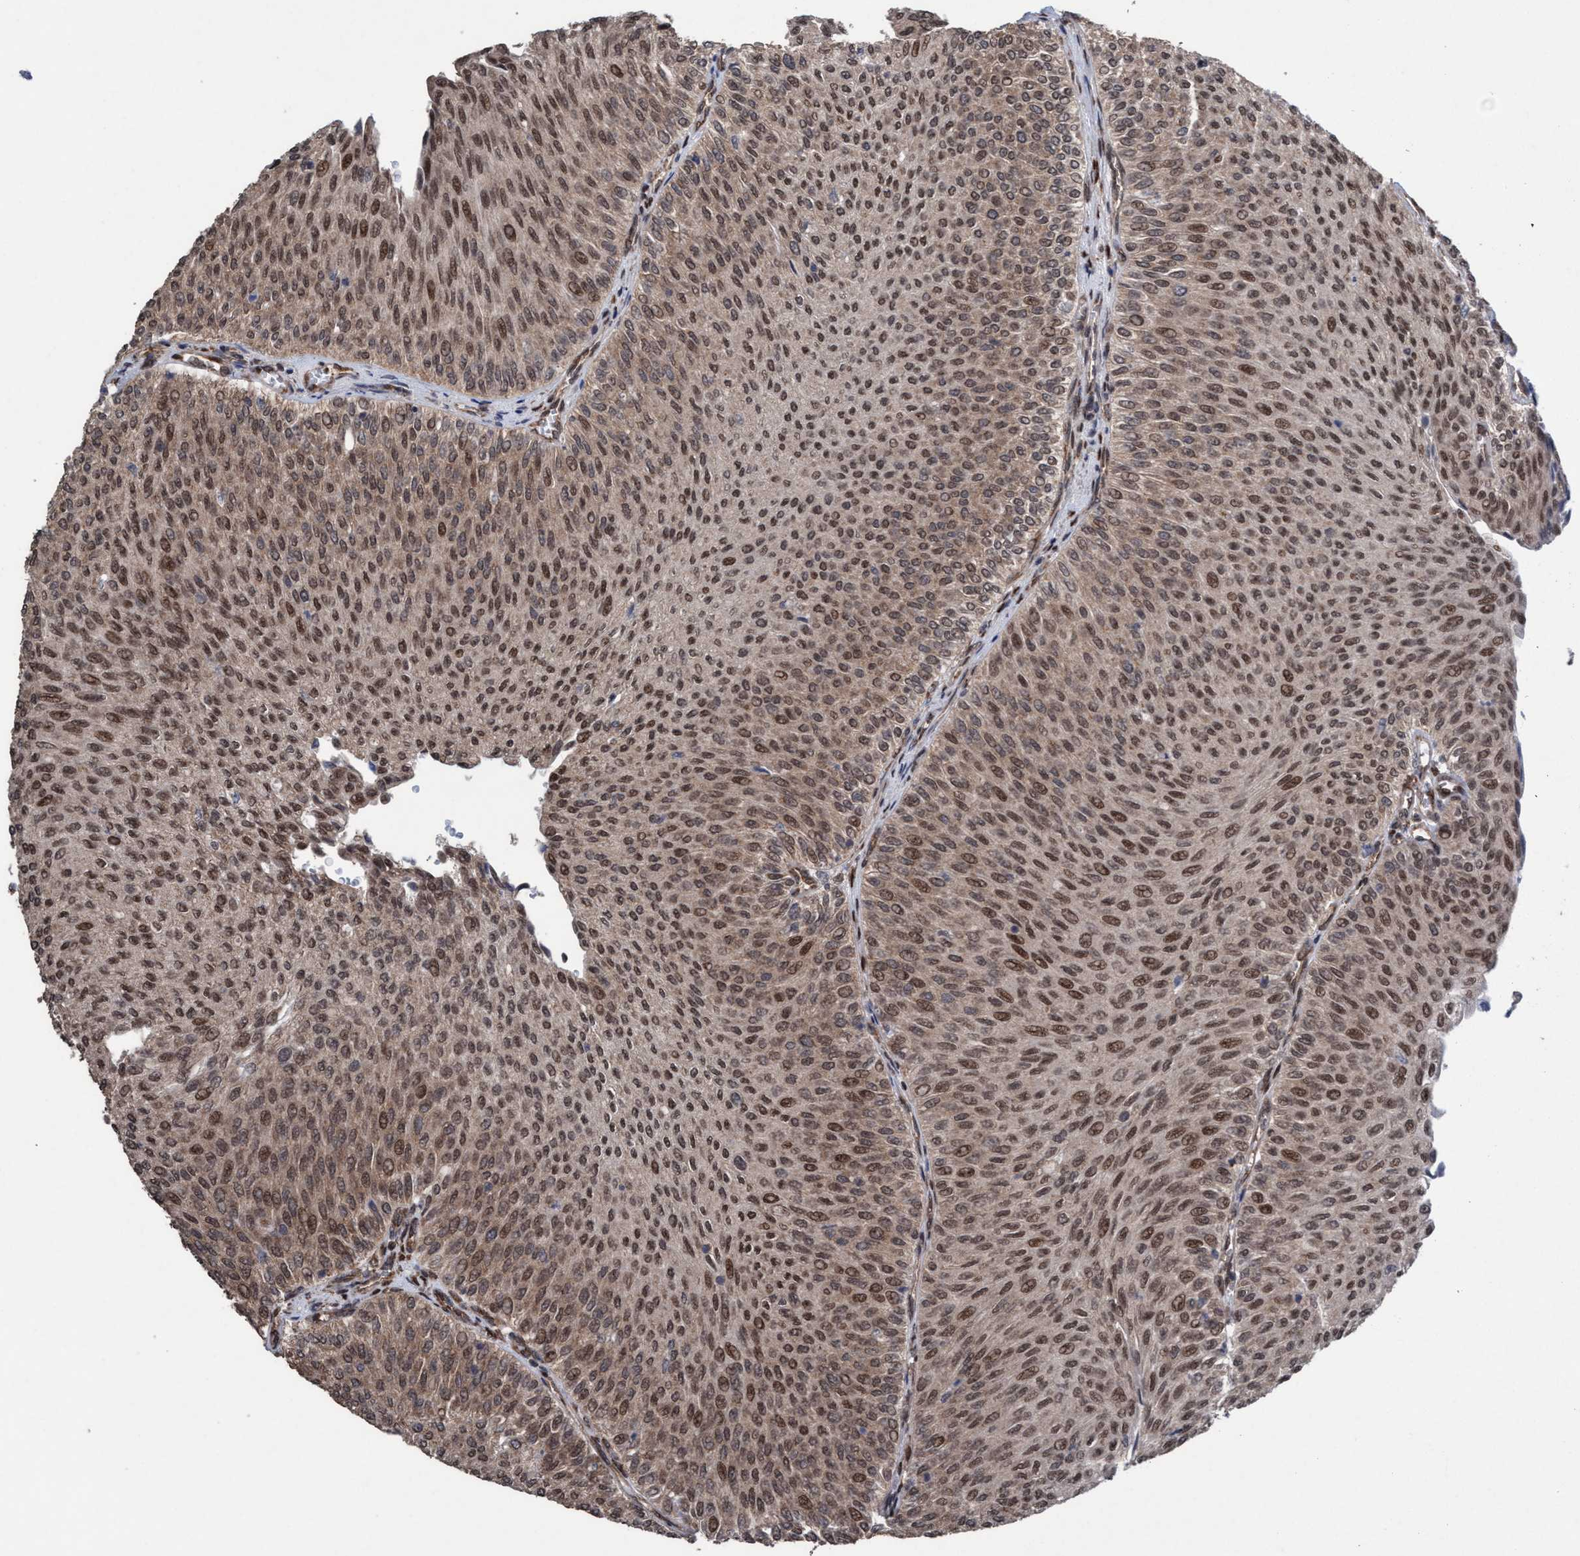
{"staining": {"intensity": "moderate", "quantity": ">75%", "location": "cytoplasmic/membranous,nuclear"}, "tissue": "urothelial cancer", "cell_type": "Tumor cells", "image_type": "cancer", "snomed": [{"axis": "morphology", "description": "Urothelial carcinoma, Low grade"}, {"axis": "topography", "description": "Urinary bladder"}], "caption": "The photomicrograph exhibits a brown stain indicating the presence of a protein in the cytoplasmic/membranous and nuclear of tumor cells in low-grade urothelial carcinoma.", "gene": "METAP2", "patient": {"sex": "male", "age": 78}}